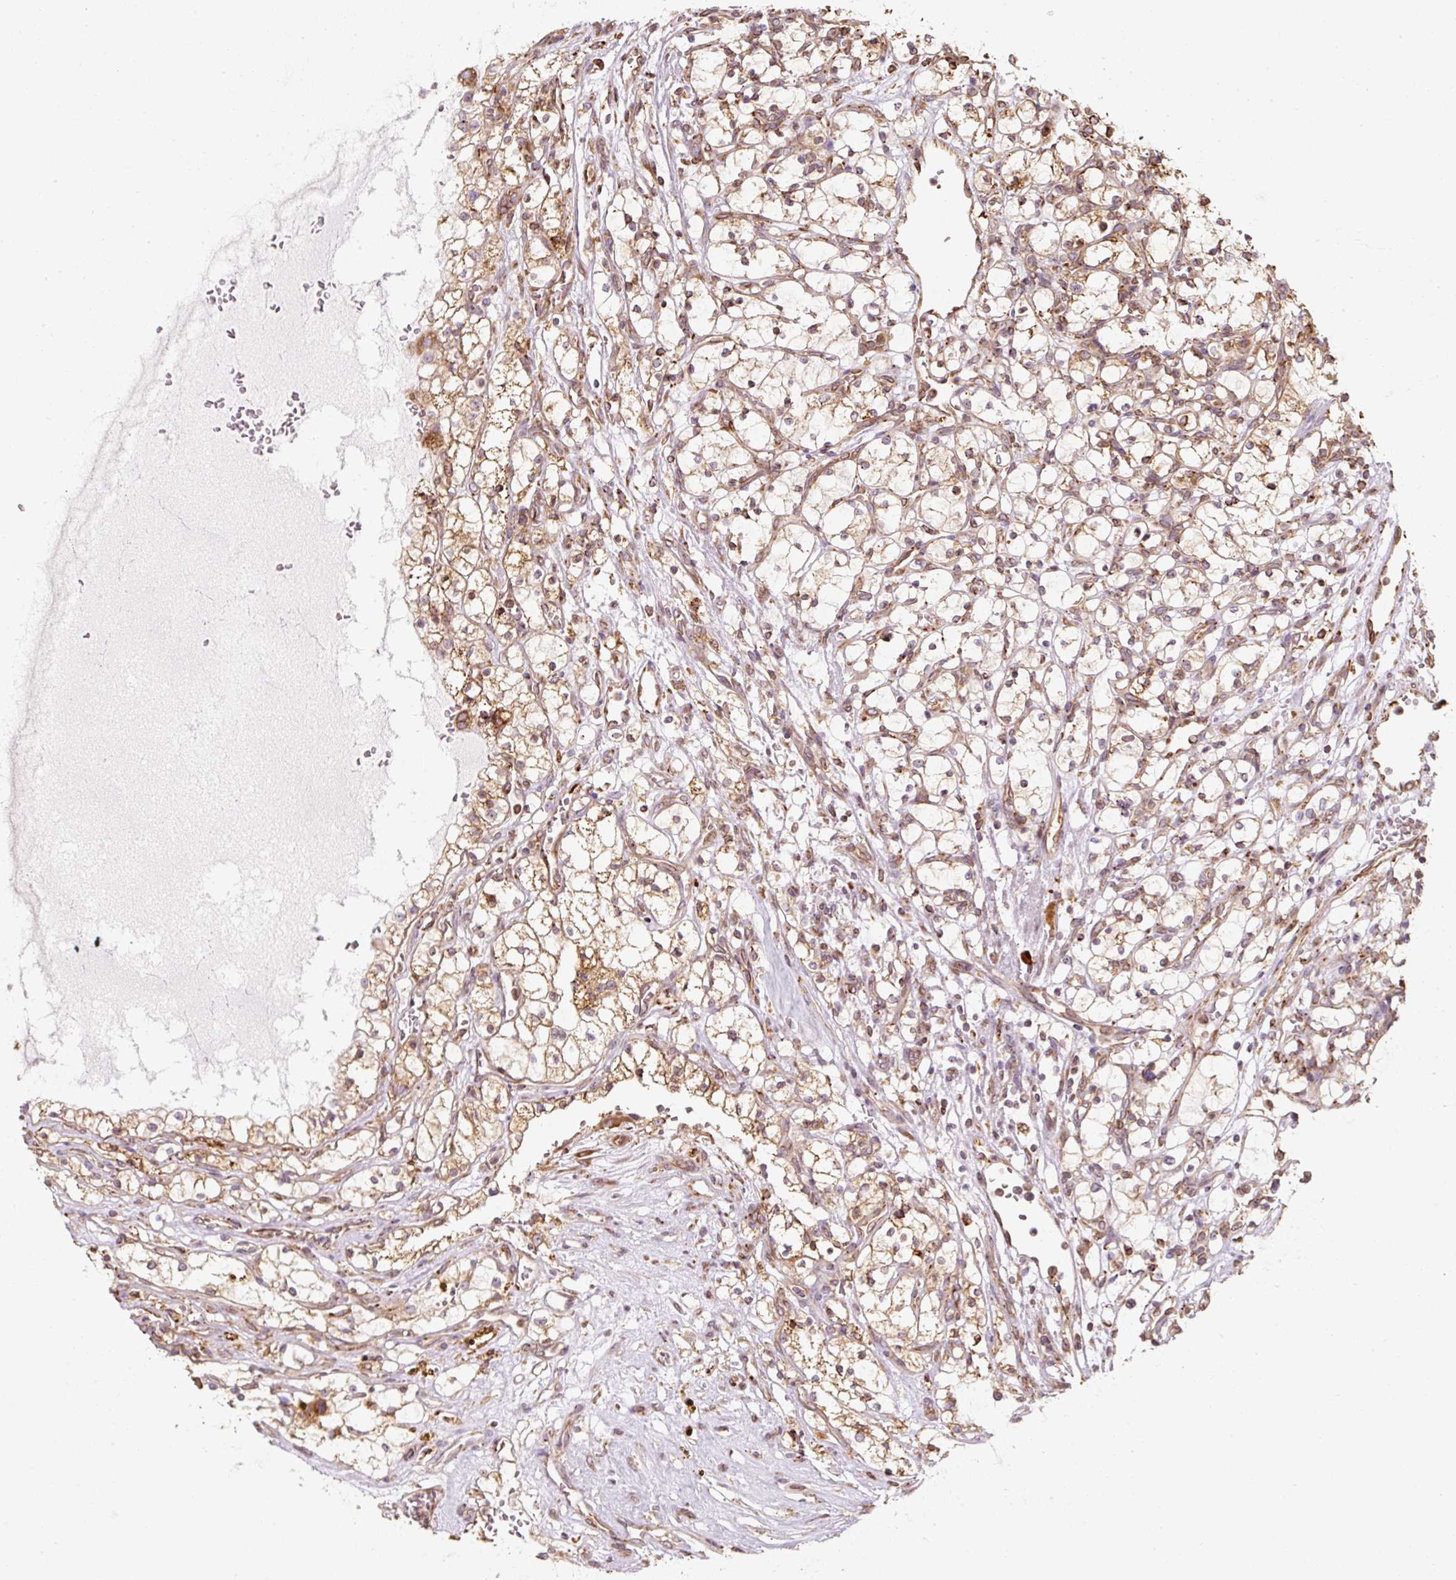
{"staining": {"intensity": "moderate", "quantity": ">75%", "location": "cytoplasmic/membranous"}, "tissue": "renal cancer", "cell_type": "Tumor cells", "image_type": "cancer", "snomed": [{"axis": "morphology", "description": "Adenocarcinoma, NOS"}, {"axis": "topography", "description": "Kidney"}], "caption": "High-power microscopy captured an IHC photomicrograph of renal cancer (adenocarcinoma), revealing moderate cytoplasmic/membranous positivity in approximately >75% of tumor cells.", "gene": "PRKCSH", "patient": {"sex": "female", "age": 69}}